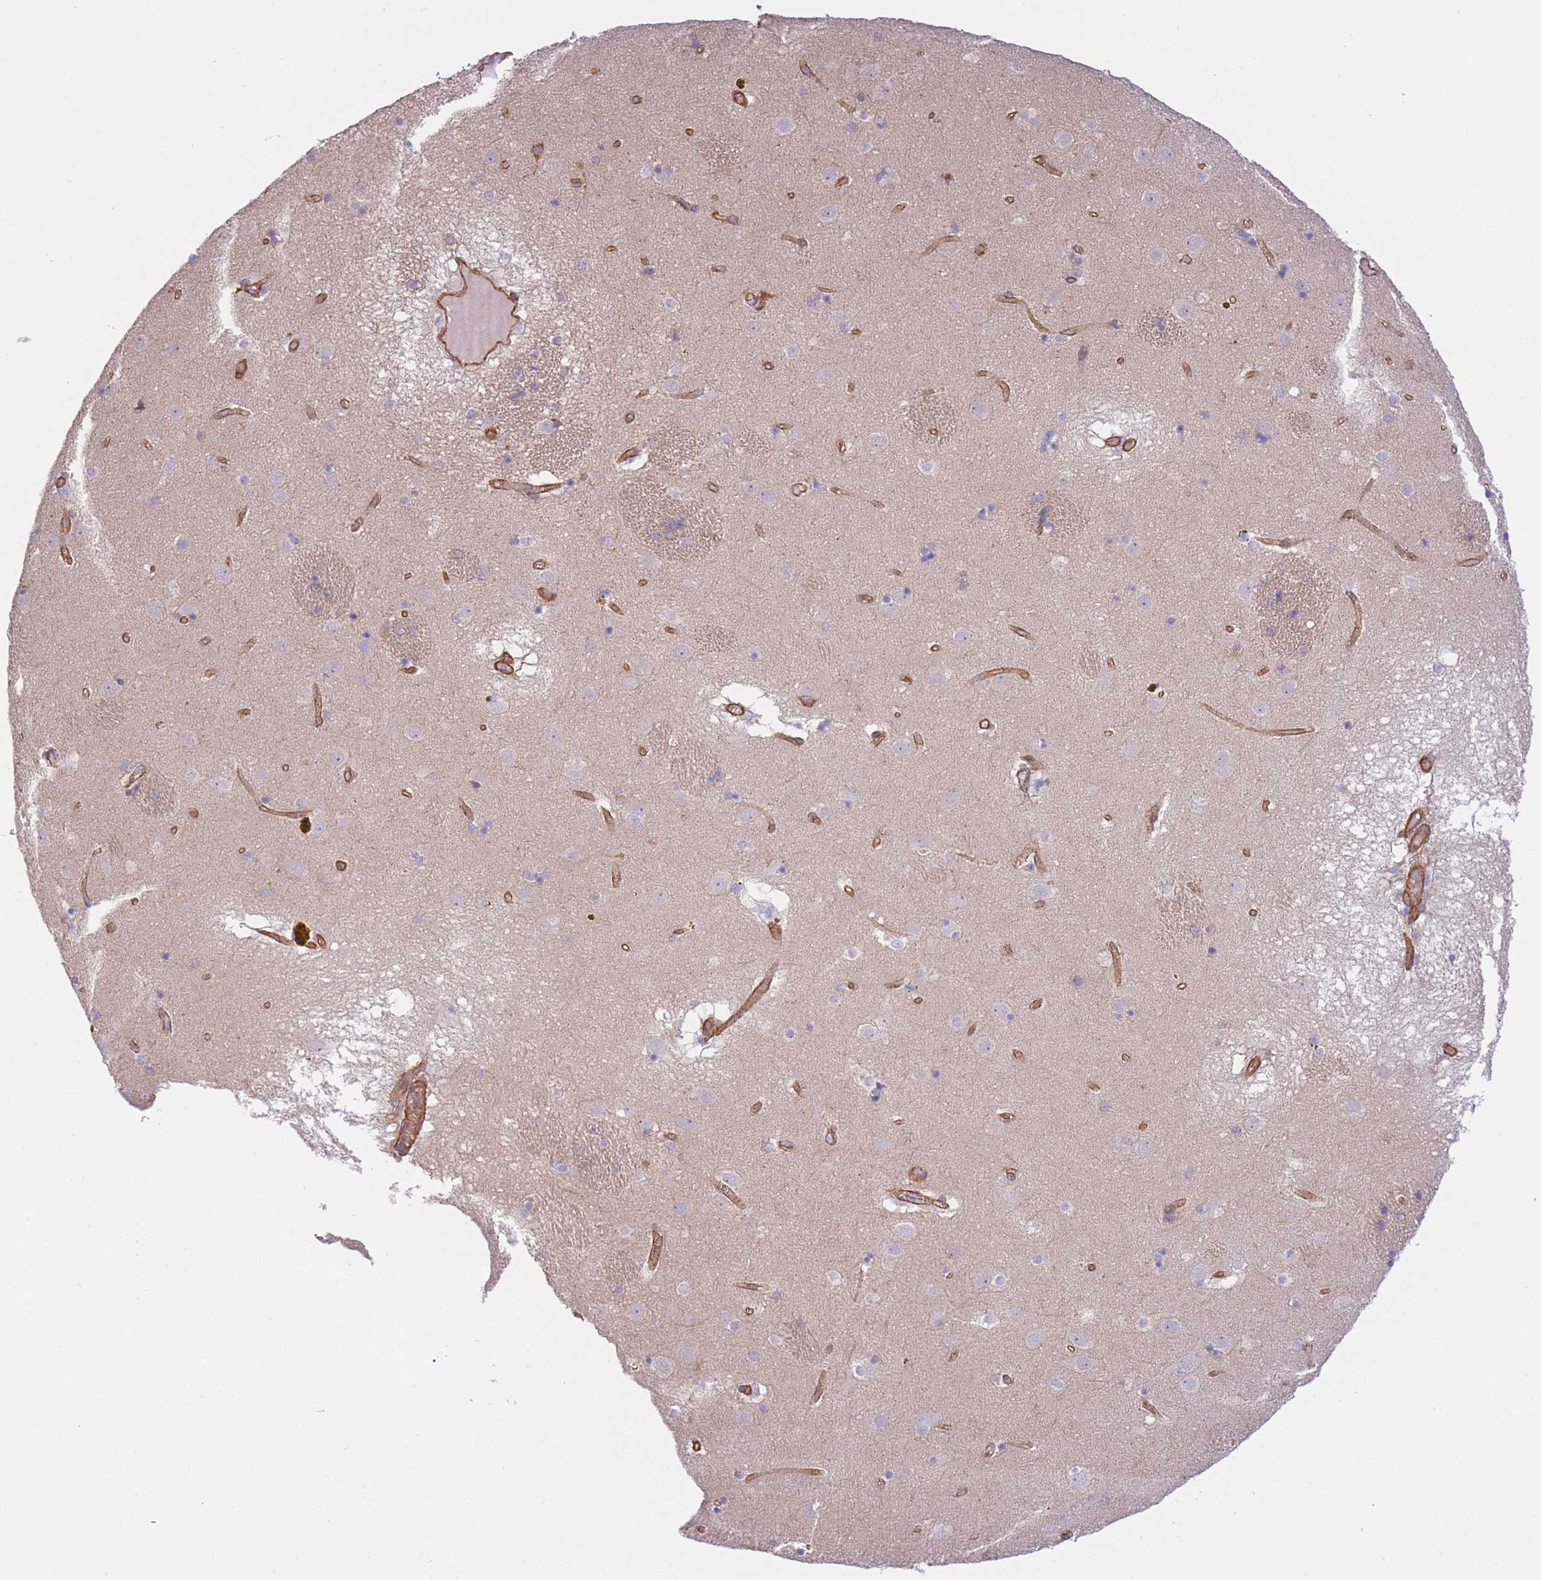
{"staining": {"intensity": "negative", "quantity": "none", "location": "none"}, "tissue": "caudate", "cell_type": "Glial cells", "image_type": "normal", "snomed": [{"axis": "morphology", "description": "Normal tissue, NOS"}, {"axis": "topography", "description": "Lateral ventricle wall"}], "caption": "DAB immunohistochemical staining of normal caudate exhibits no significant positivity in glial cells. (Brightfield microscopy of DAB (3,3'-diaminobenzidine) IHC at high magnification).", "gene": "CDC25B", "patient": {"sex": "male", "age": 70}}